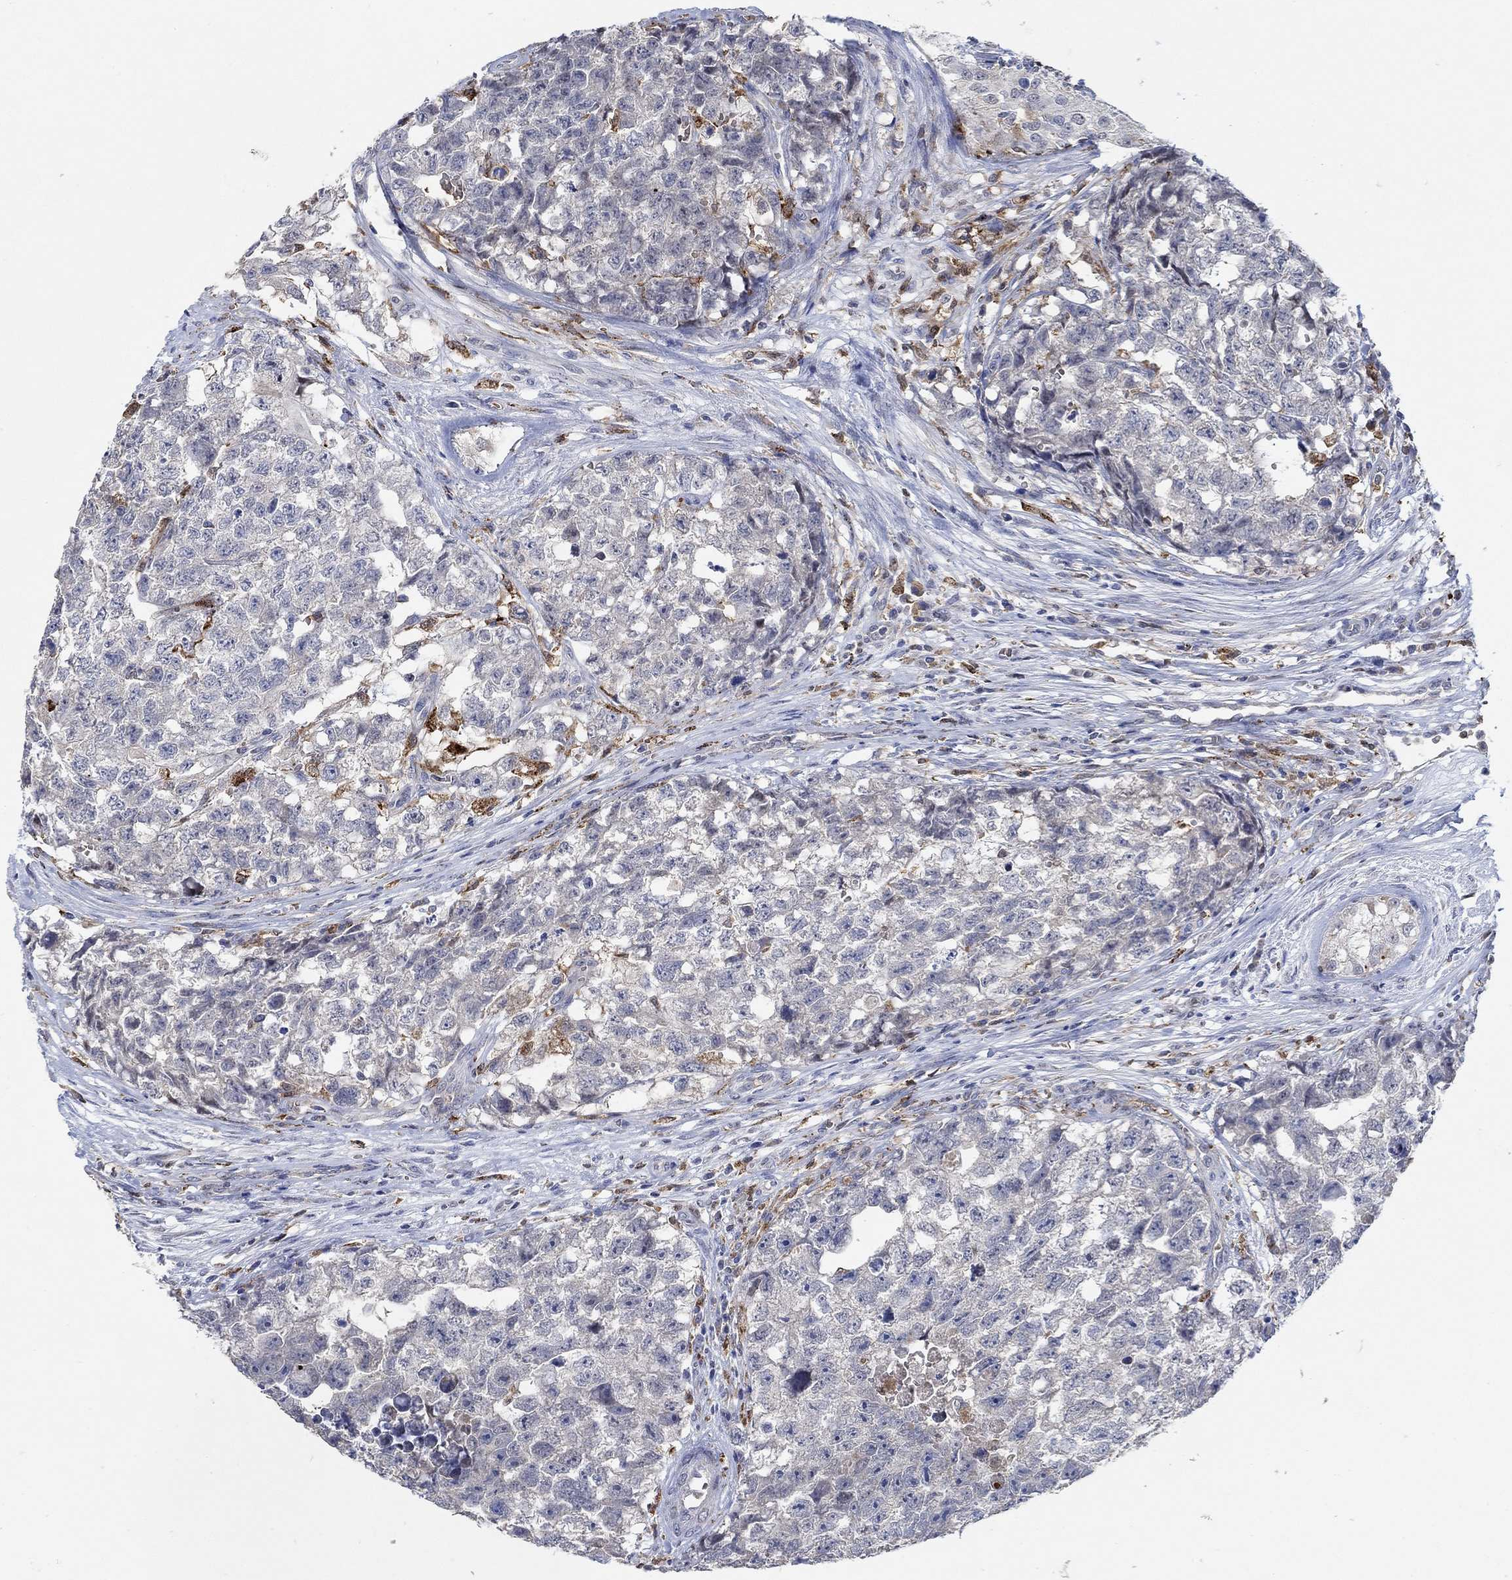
{"staining": {"intensity": "negative", "quantity": "none", "location": "none"}, "tissue": "testis cancer", "cell_type": "Tumor cells", "image_type": "cancer", "snomed": [{"axis": "morphology", "description": "Seminoma, NOS"}, {"axis": "morphology", "description": "Carcinoma, Embryonal, NOS"}, {"axis": "topography", "description": "Testis"}], "caption": "Testis cancer was stained to show a protein in brown. There is no significant expression in tumor cells. Brightfield microscopy of IHC stained with DAB (brown) and hematoxylin (blue), captured at high magnification.", "gene": "MPP1", "patient": {"sex": "male", "age": 22}}